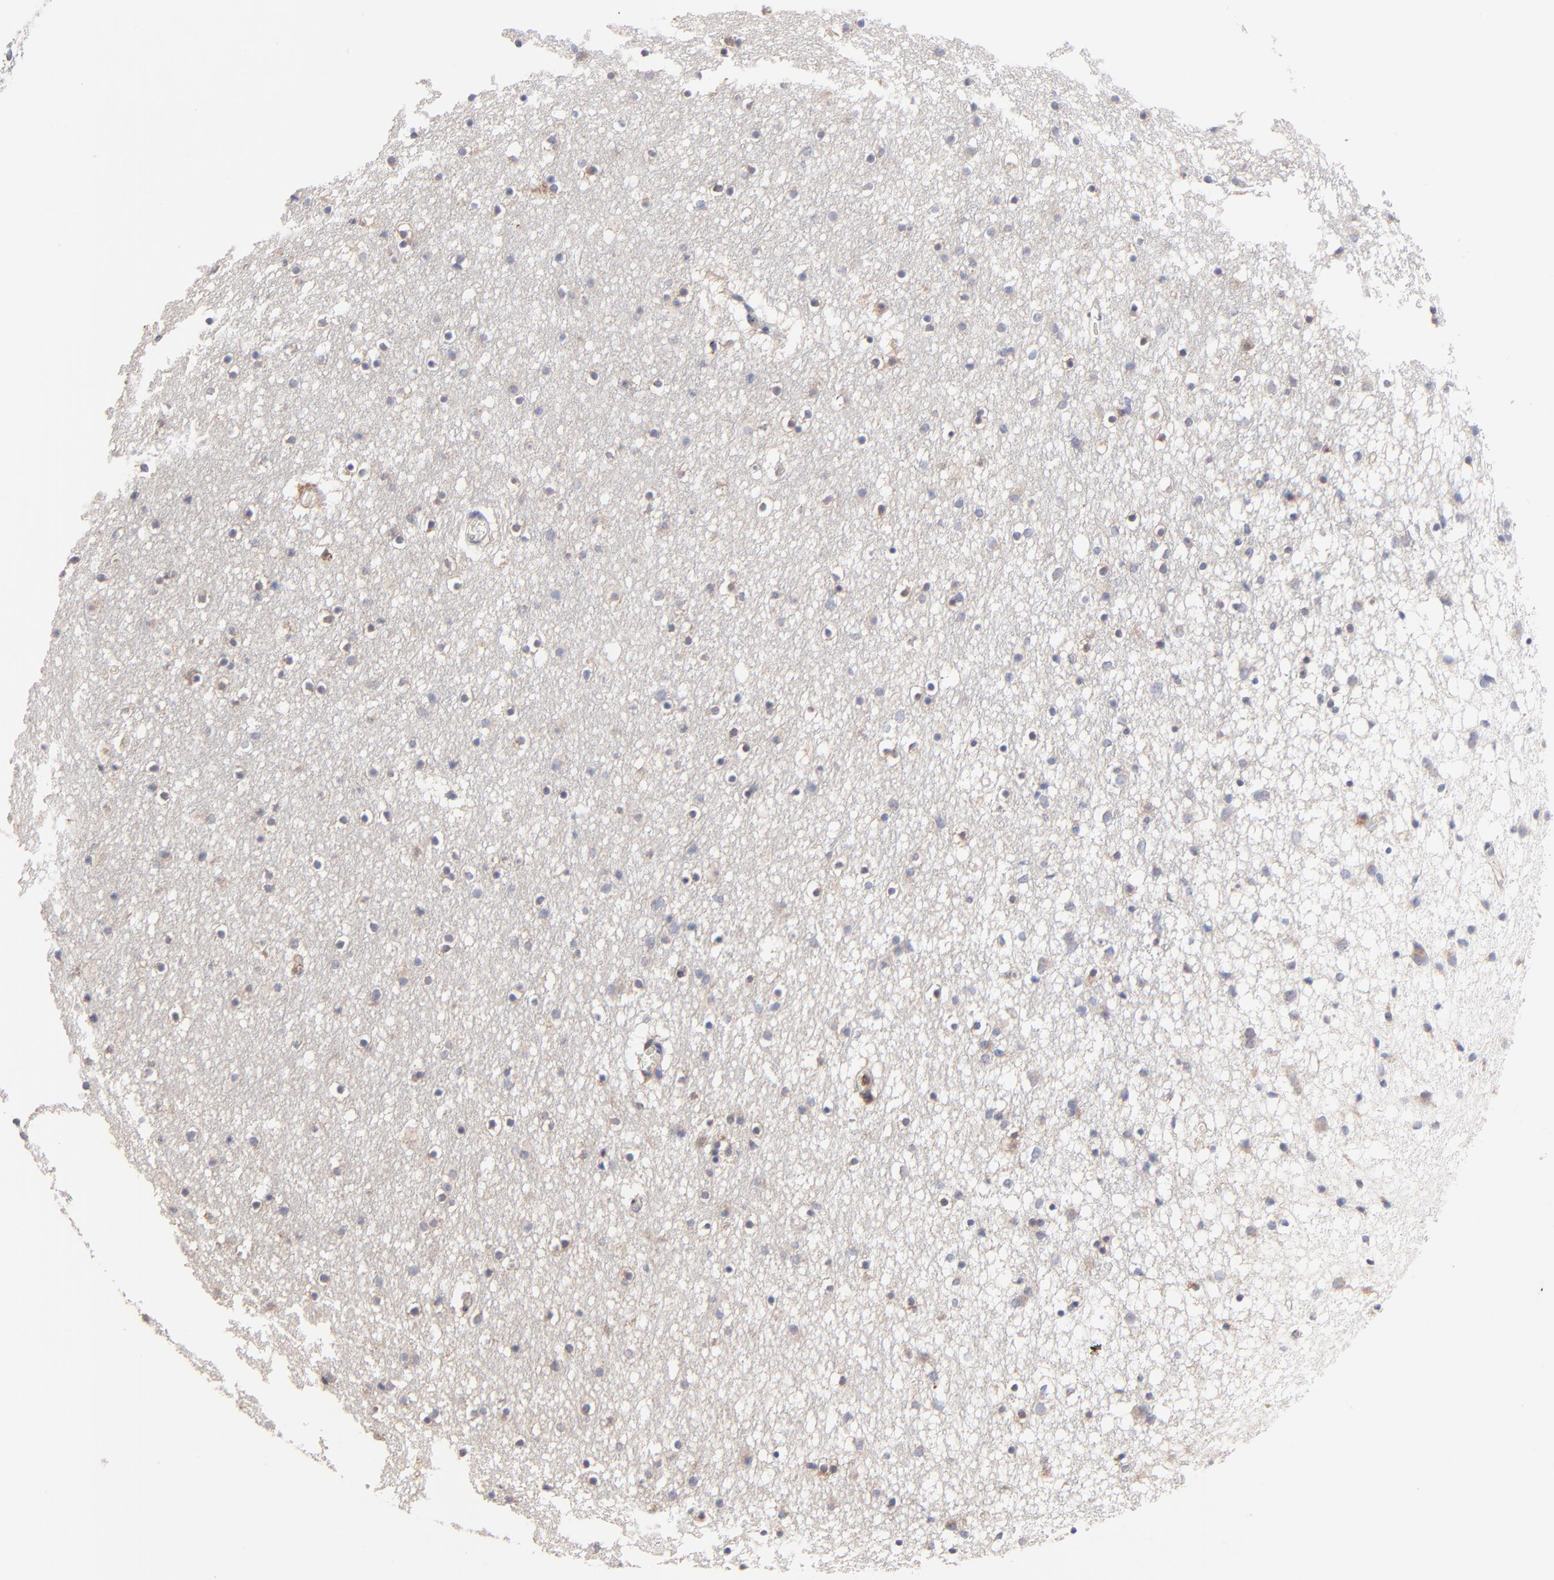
{"staining": {"intensity": "moderate", "quantity": "25%-75%", "location": "cytoplasmic/membranous"}, "tissue": "caudate", "cell_type": "Glial cells", "image_type": "normal", "snomed": [{"axis": "morphology", "description": "Normal tissue, NOS"}, {"axis": "topography", "description": "Lateral ventricle wall"}], "caption": "A high-resolution histopathology image shows IHC staining of benign caudate, which displays moderate cytoplasmic/membranous staining in about 25%-75% of glial cells.", "gene": "PPFIBP2", "patient": {"sex": "male", "age": 45}}